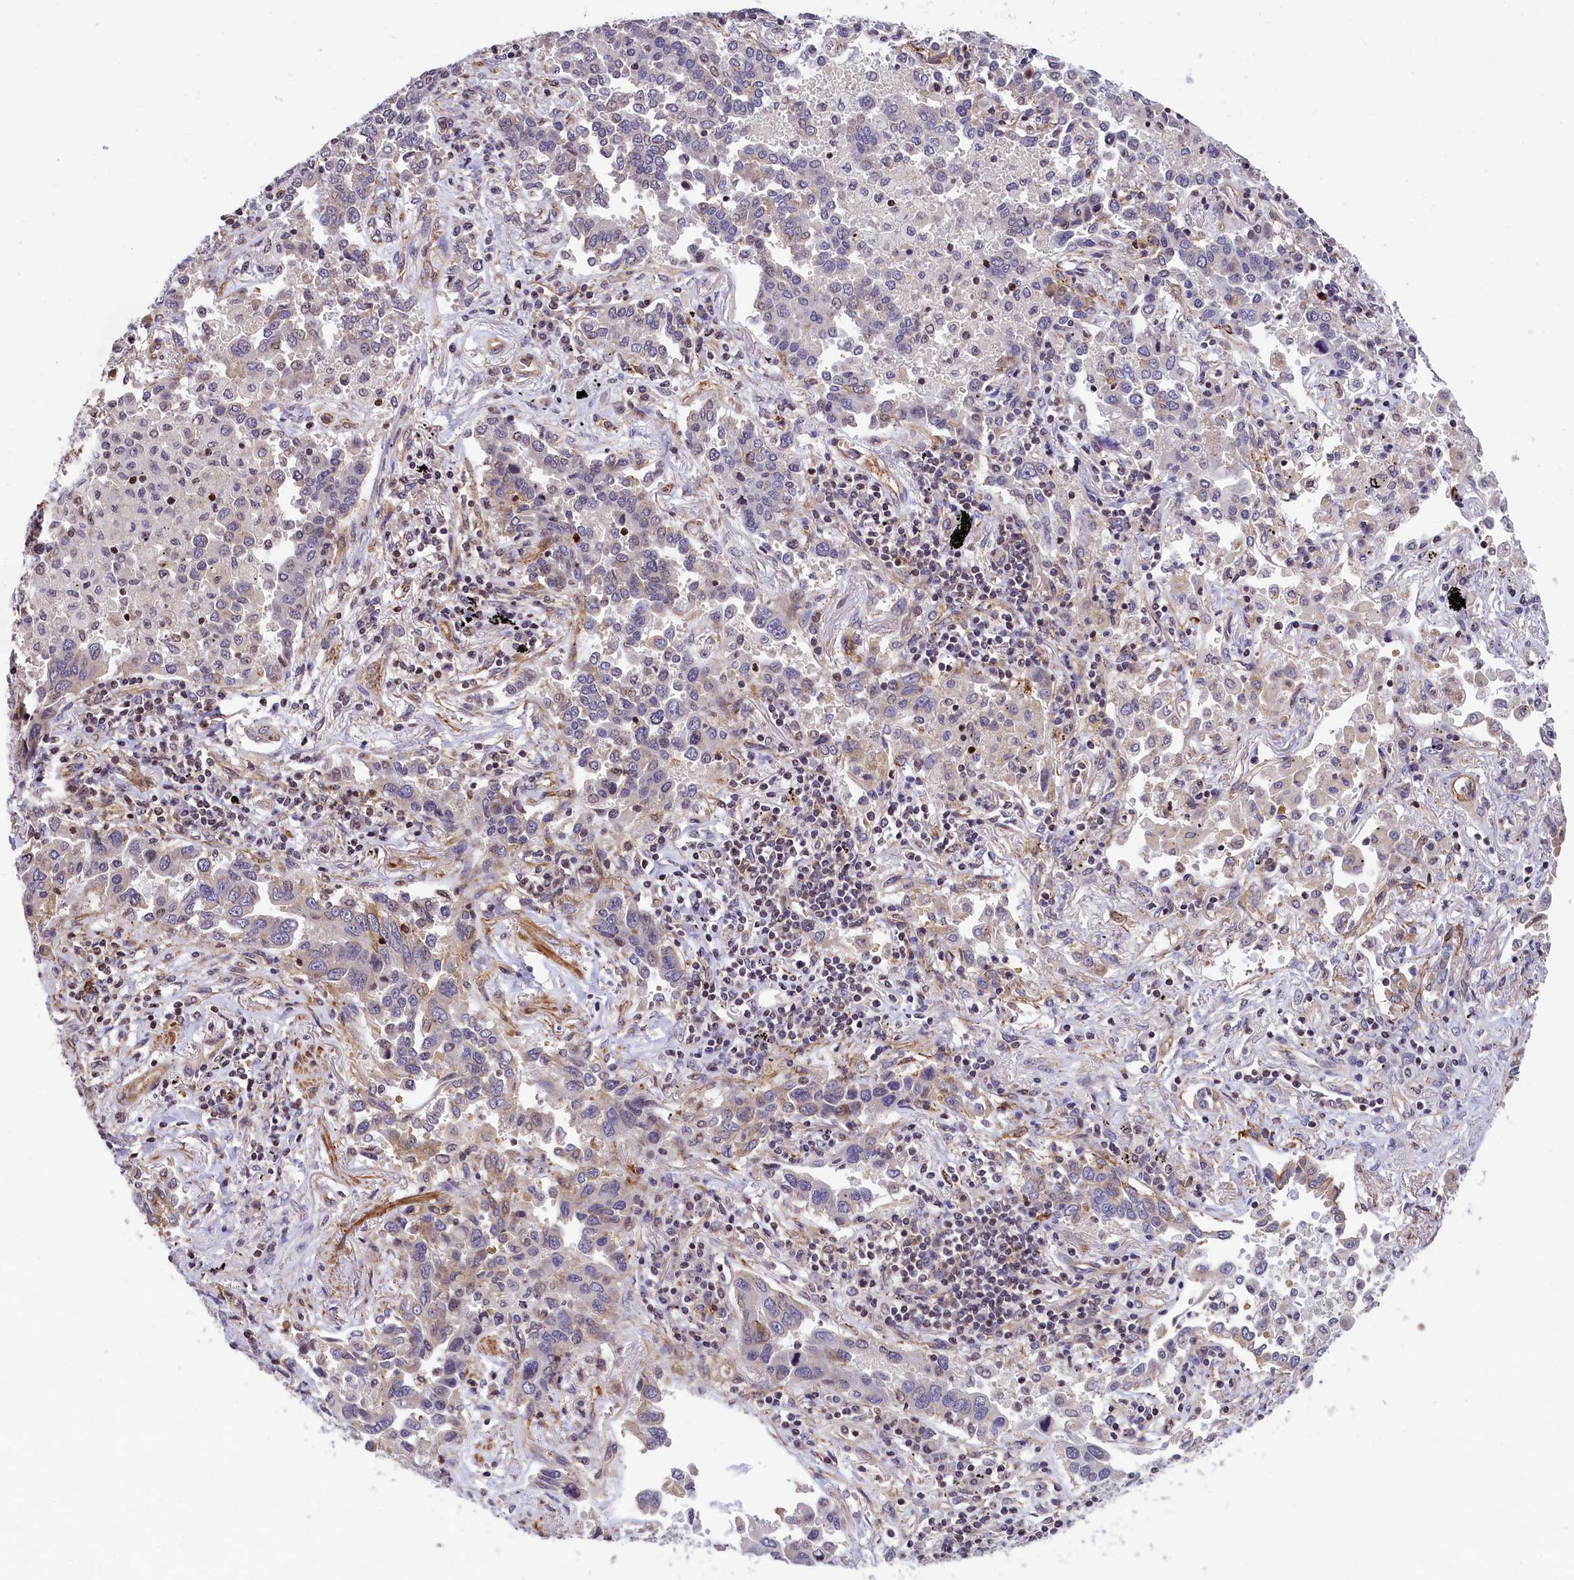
{"staining": {"intensity": "weak", "quantity": "<25%", "location": "cytoplasmic/membranous"}, "tissue": "lung cancer", "cell_type": "Tumor cells", "image_type": "cancer", "snomed": [{"axis": "morphology", "description": "Adenocarcinoma, NOS"}, {"axis": "topography", "description": "Lung"}], "caption": "The histopathology image displays no staining of tumor cells in lung cancer.", "gene": "ZNF2", "patient": {"sex": "male", "age": 67}}